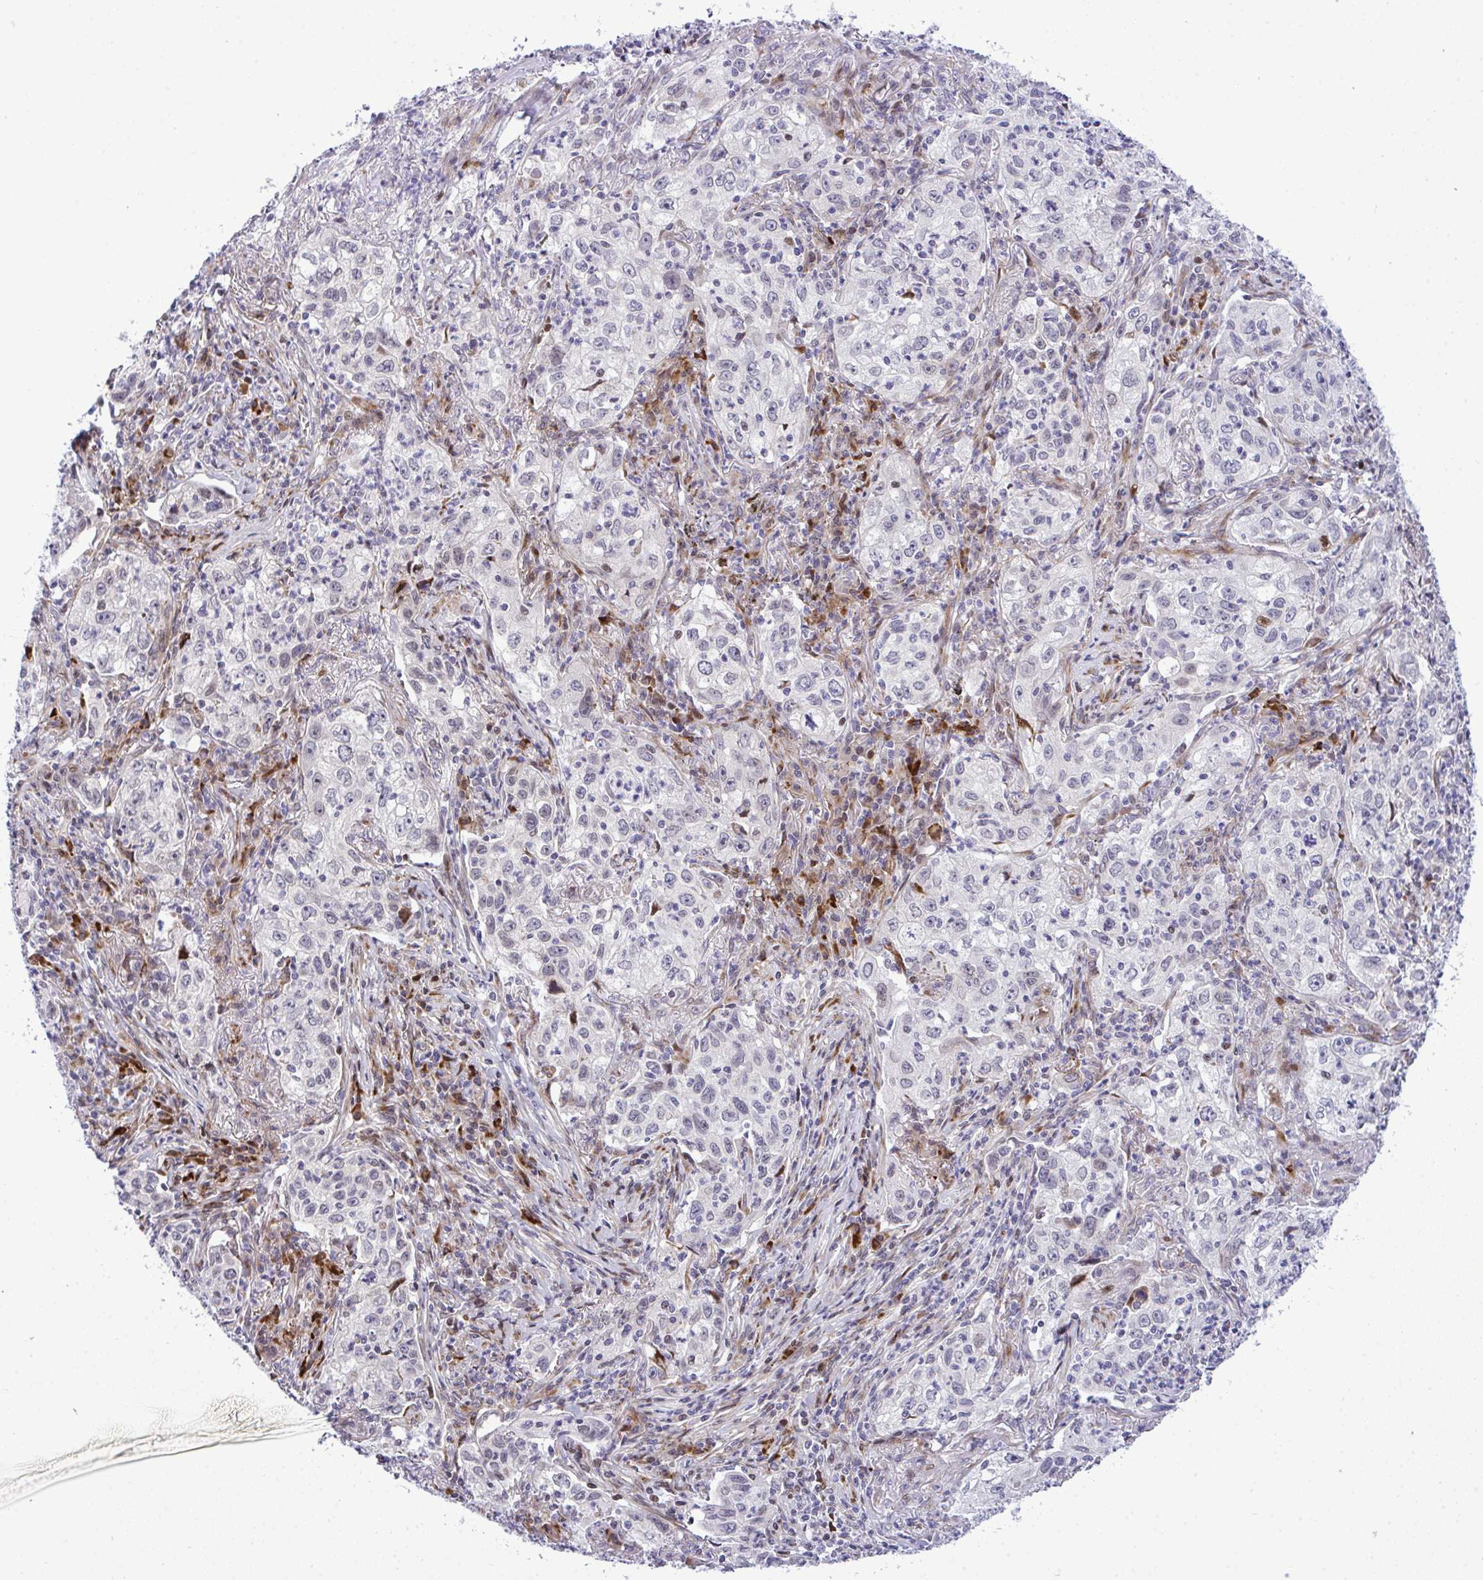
{"staining": {"intensity": "negative", "quantity": "none", "location": "none"}, "tissue": "lung cancer", "cell_type": "Tumor cells", "image_type": "cancer", "snomed": [{"axis": "morphology", "description": "Squamous cell carcinoma, NOS"}, {"axis": "topography", "description": "Lung"}], "caption": "This micrograph is of lung cancer stained with IHC to label a protein in brown with the nuclei are counter-stained blue. There is no positivity in tumor cells.", "gene": "CASTOR2", "patient": {"sex": "male", "age": 71}}